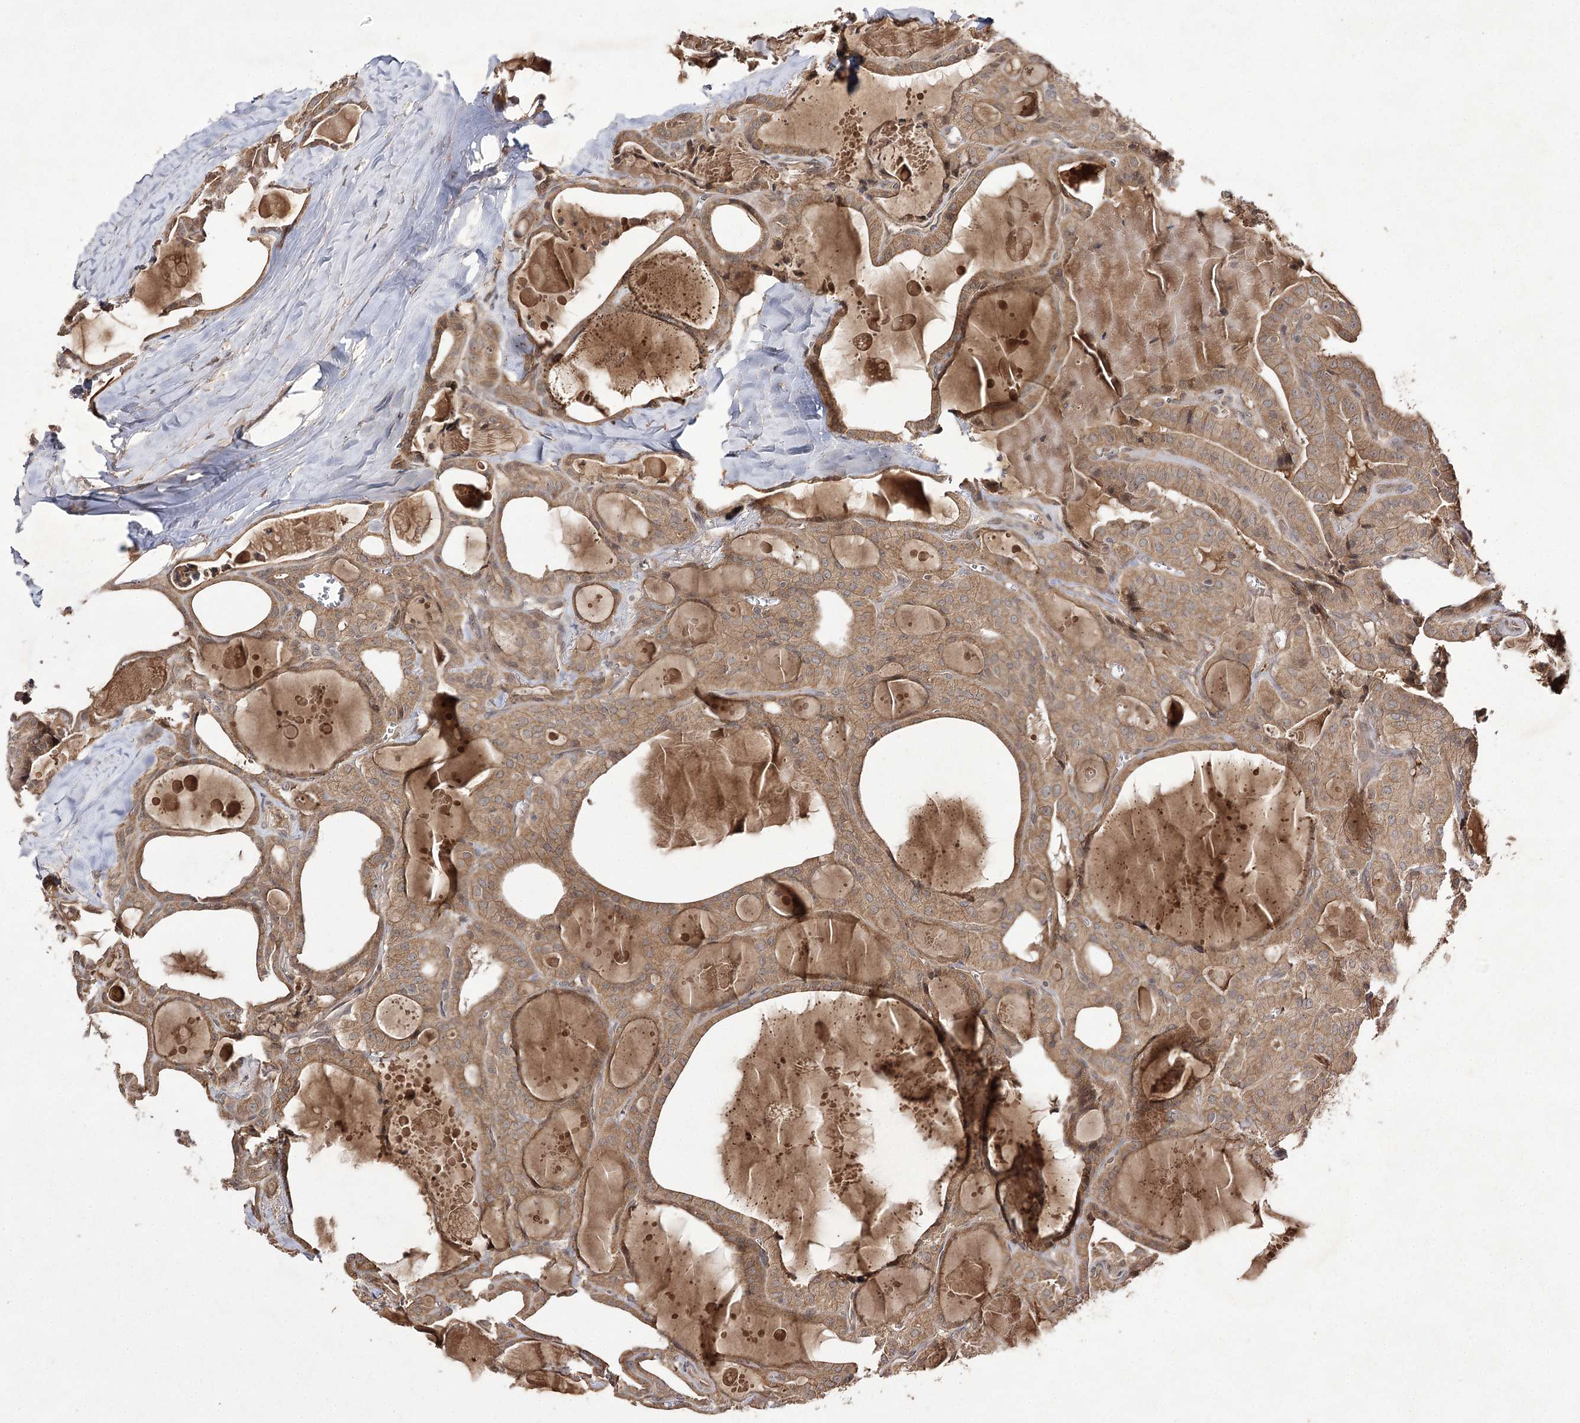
{"staining": {"intensity": "moderate", "quantity": ">75%", "location": "cytoplasmic/membranous"}, "tissue": "thyroid cancer", "cell_type": "Tumor cells", "image_type": "cancer", "snomed": [{"axis": "morphology", "description": "Papillary adenocarcinoma, NOS"}, {"axis": "topography", "description": "Thyroid gland"}], "caption": "Tumor cells display moderate cytoplasmic/membranous positivity in about >75% of cells in thyroid cancer (papillary adenocarcinoma). (DAB = brown stain, brightfield microscopy at high magnification).", "gene": "FANCL", "patient": {"sex": "male", "age": 52}}